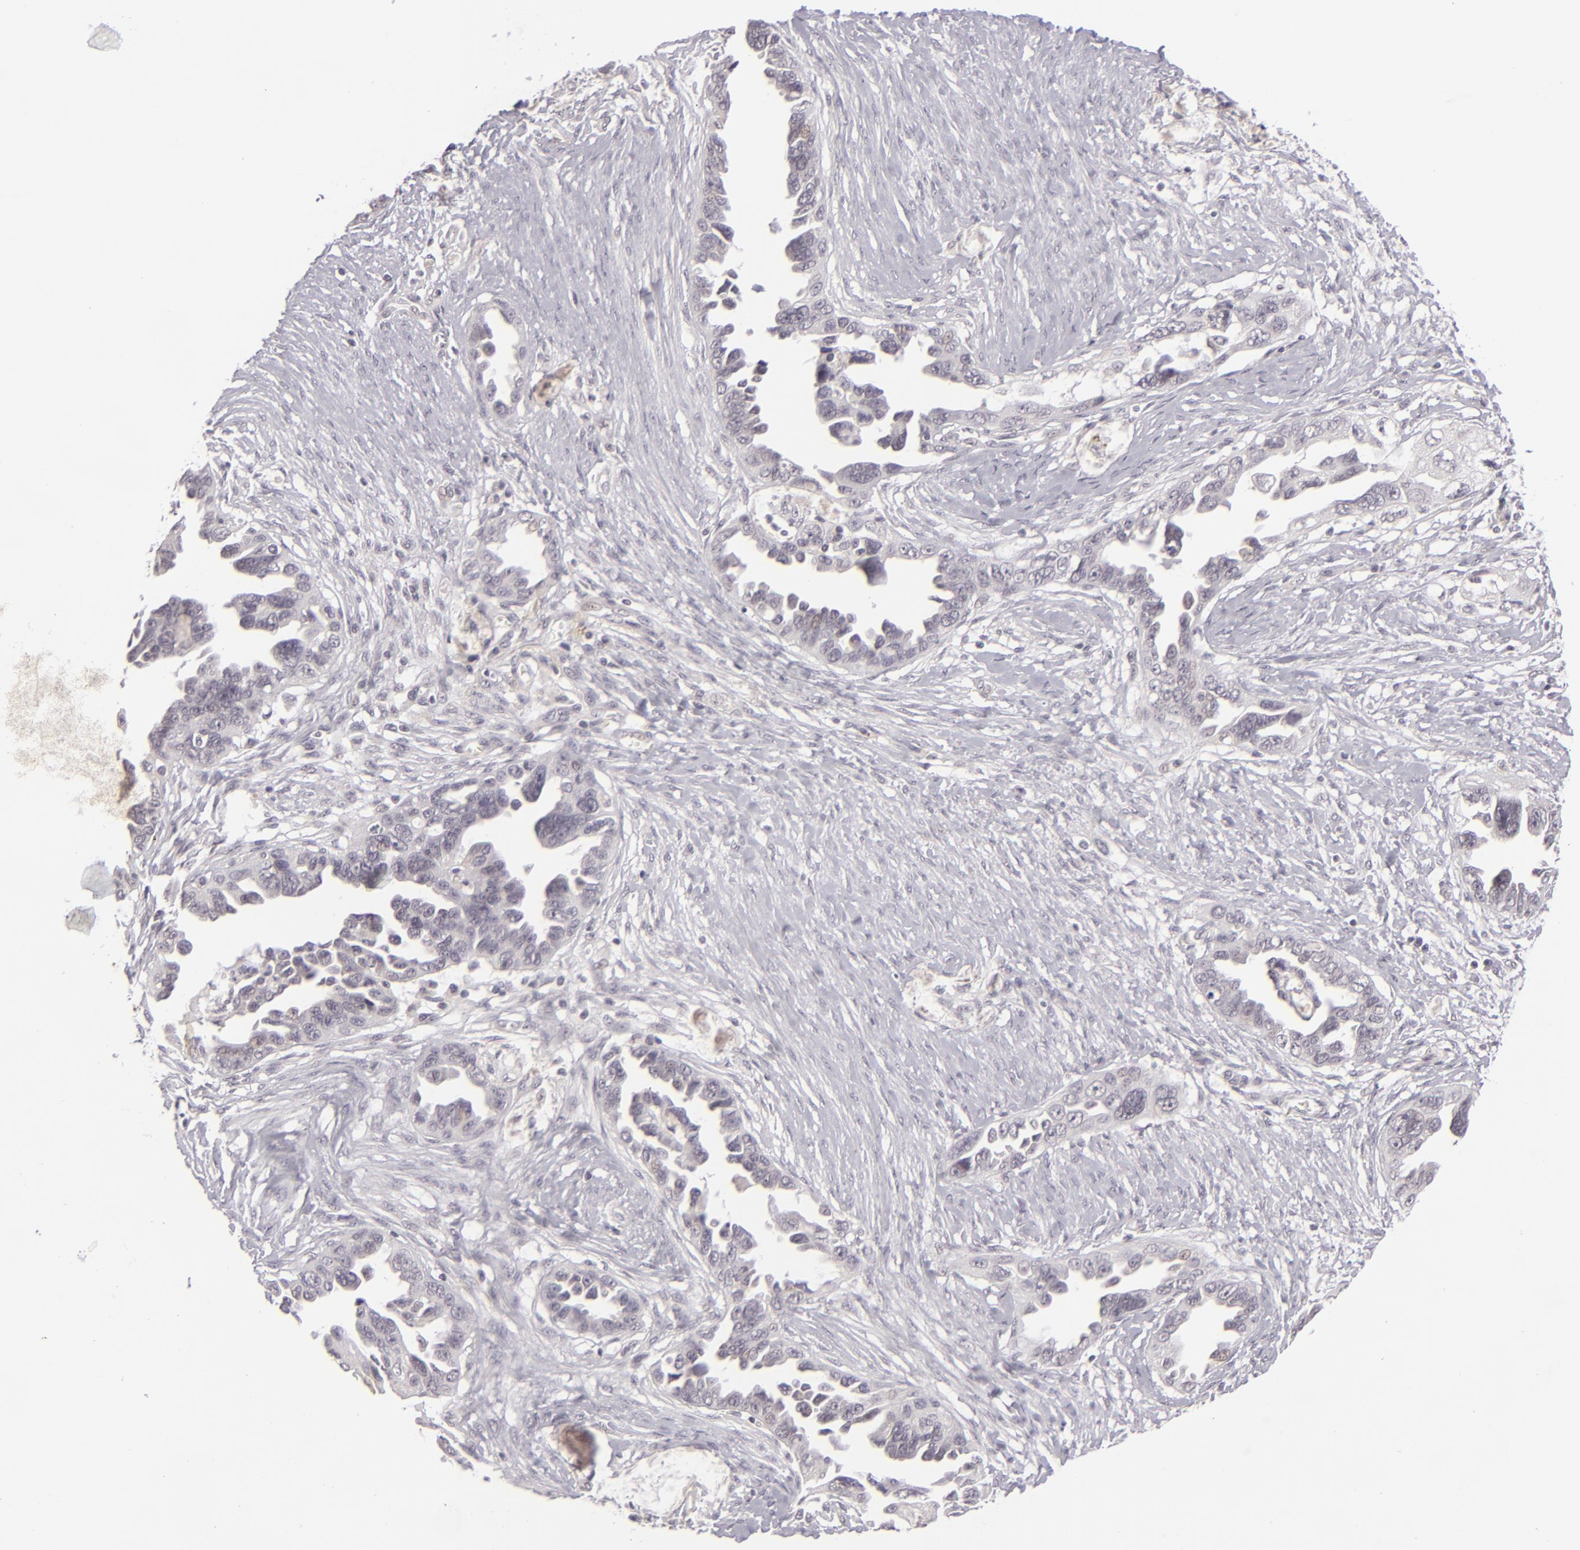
{"staining": {"intensity": "negative", "quantity": "none", "location": "none"}, "tissue": "ovarian cancer", "cell_type": "Tumor cells", "image_type": "cancer", "snomed": [{"axis": "morphology", "description": "Cystadenocarcinoma, serous, NOS"}, {"axis": "topography", "description": "Ovary"}], "caption": "Ovarian cancer (serous cystadenocarcinoma) was stained to show a protein in brown. There is no significant expression in tumor cells.", "gene": "DLG3", "patient": {"sex": "female", "age": 63}}